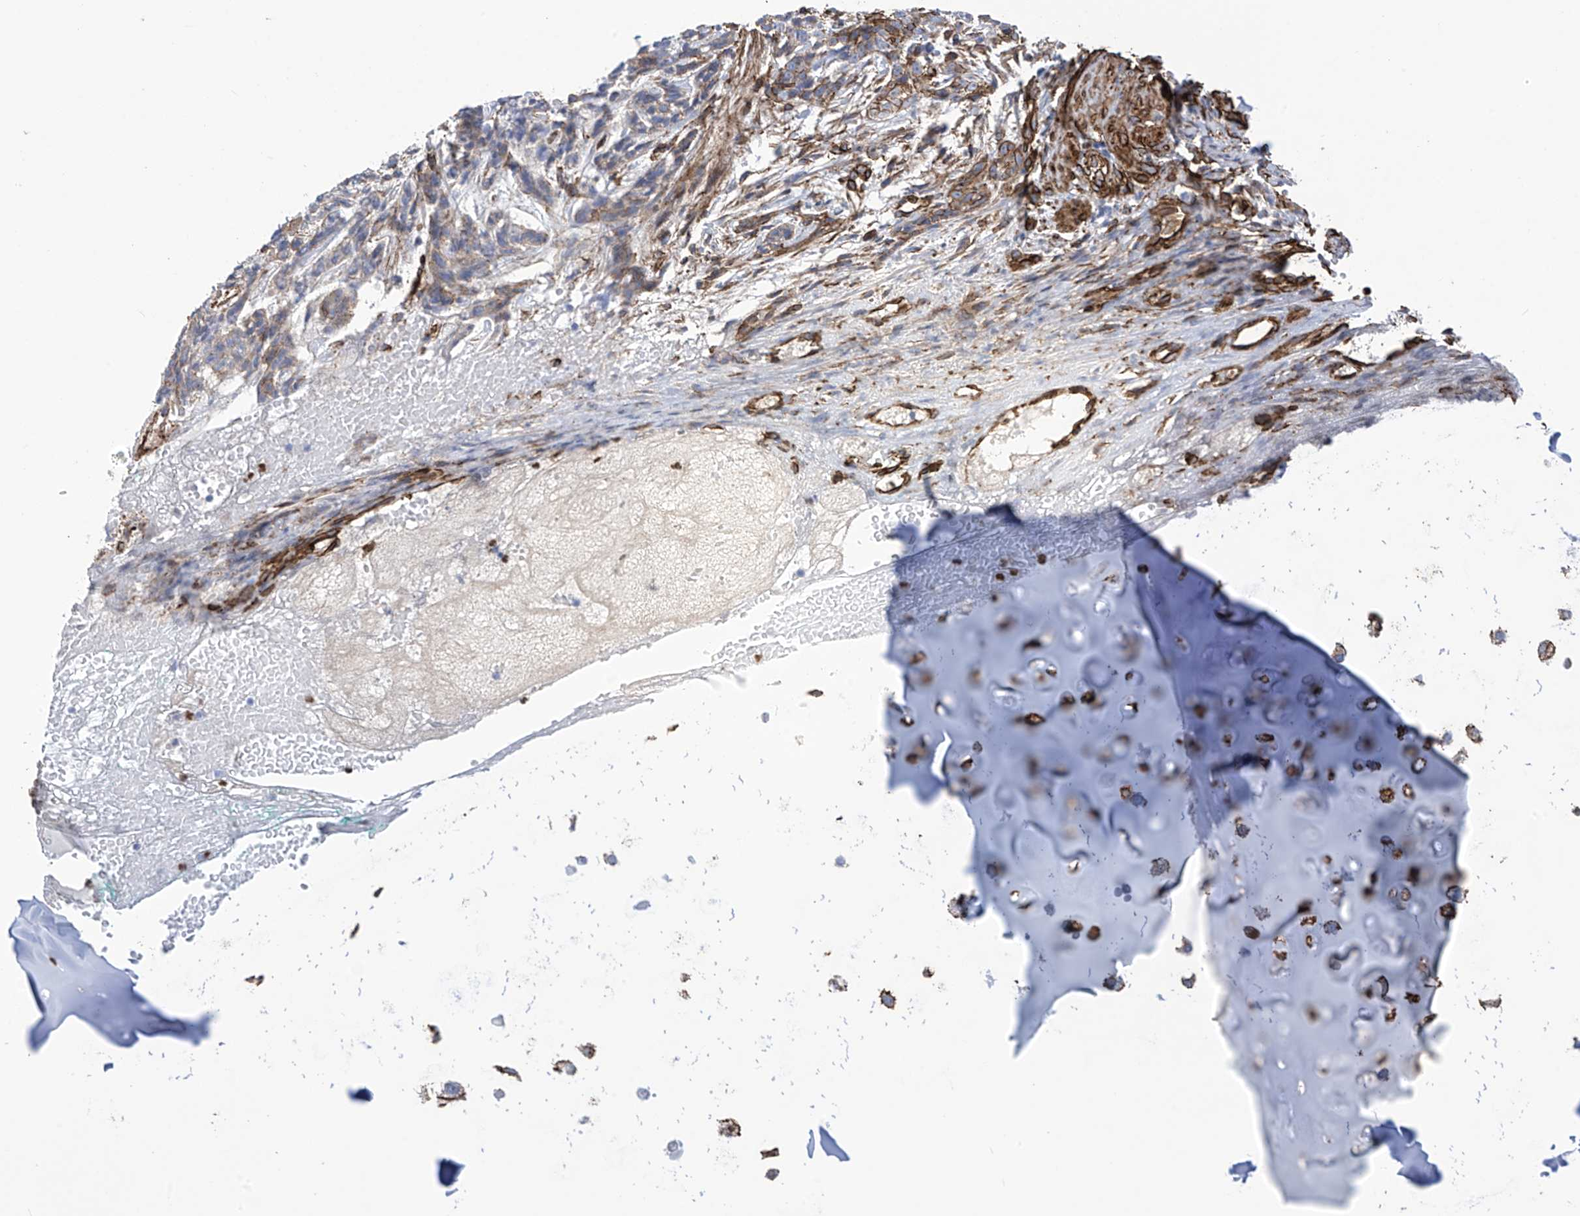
{"staining": {"intensity": "strong", "quantity": ">75%", "location": "cytoplasmic/membranous"}, "tissue": "adipose tissue", "cell_type": "Adipocytes", "image_type": "normal", "snomed": [{"axis": "morphology", "description": "Normal tissue, NOS"}, {"axis": "morphology", "description": "Basal cell carcinoma"}, {"axis": "topography", "description": "Cartilage tissue"}, {"axis": "topography", "description": "Nasopharynx"}, {"axis": "topography", "description": "Oral tissue"}], "caption": "Immunohistochemical staining of normal human adipose tissue demonstrates high levels of strong cytoplasmic/membranous staining in approximately >75% of adipocytes. The staining was performed using DAB, with brown indicating positive protein expression. Nuclei are stained blue with hematoxylin.", "gene": "UBTD1", "patient": {"sex": "female", "age": 77}}